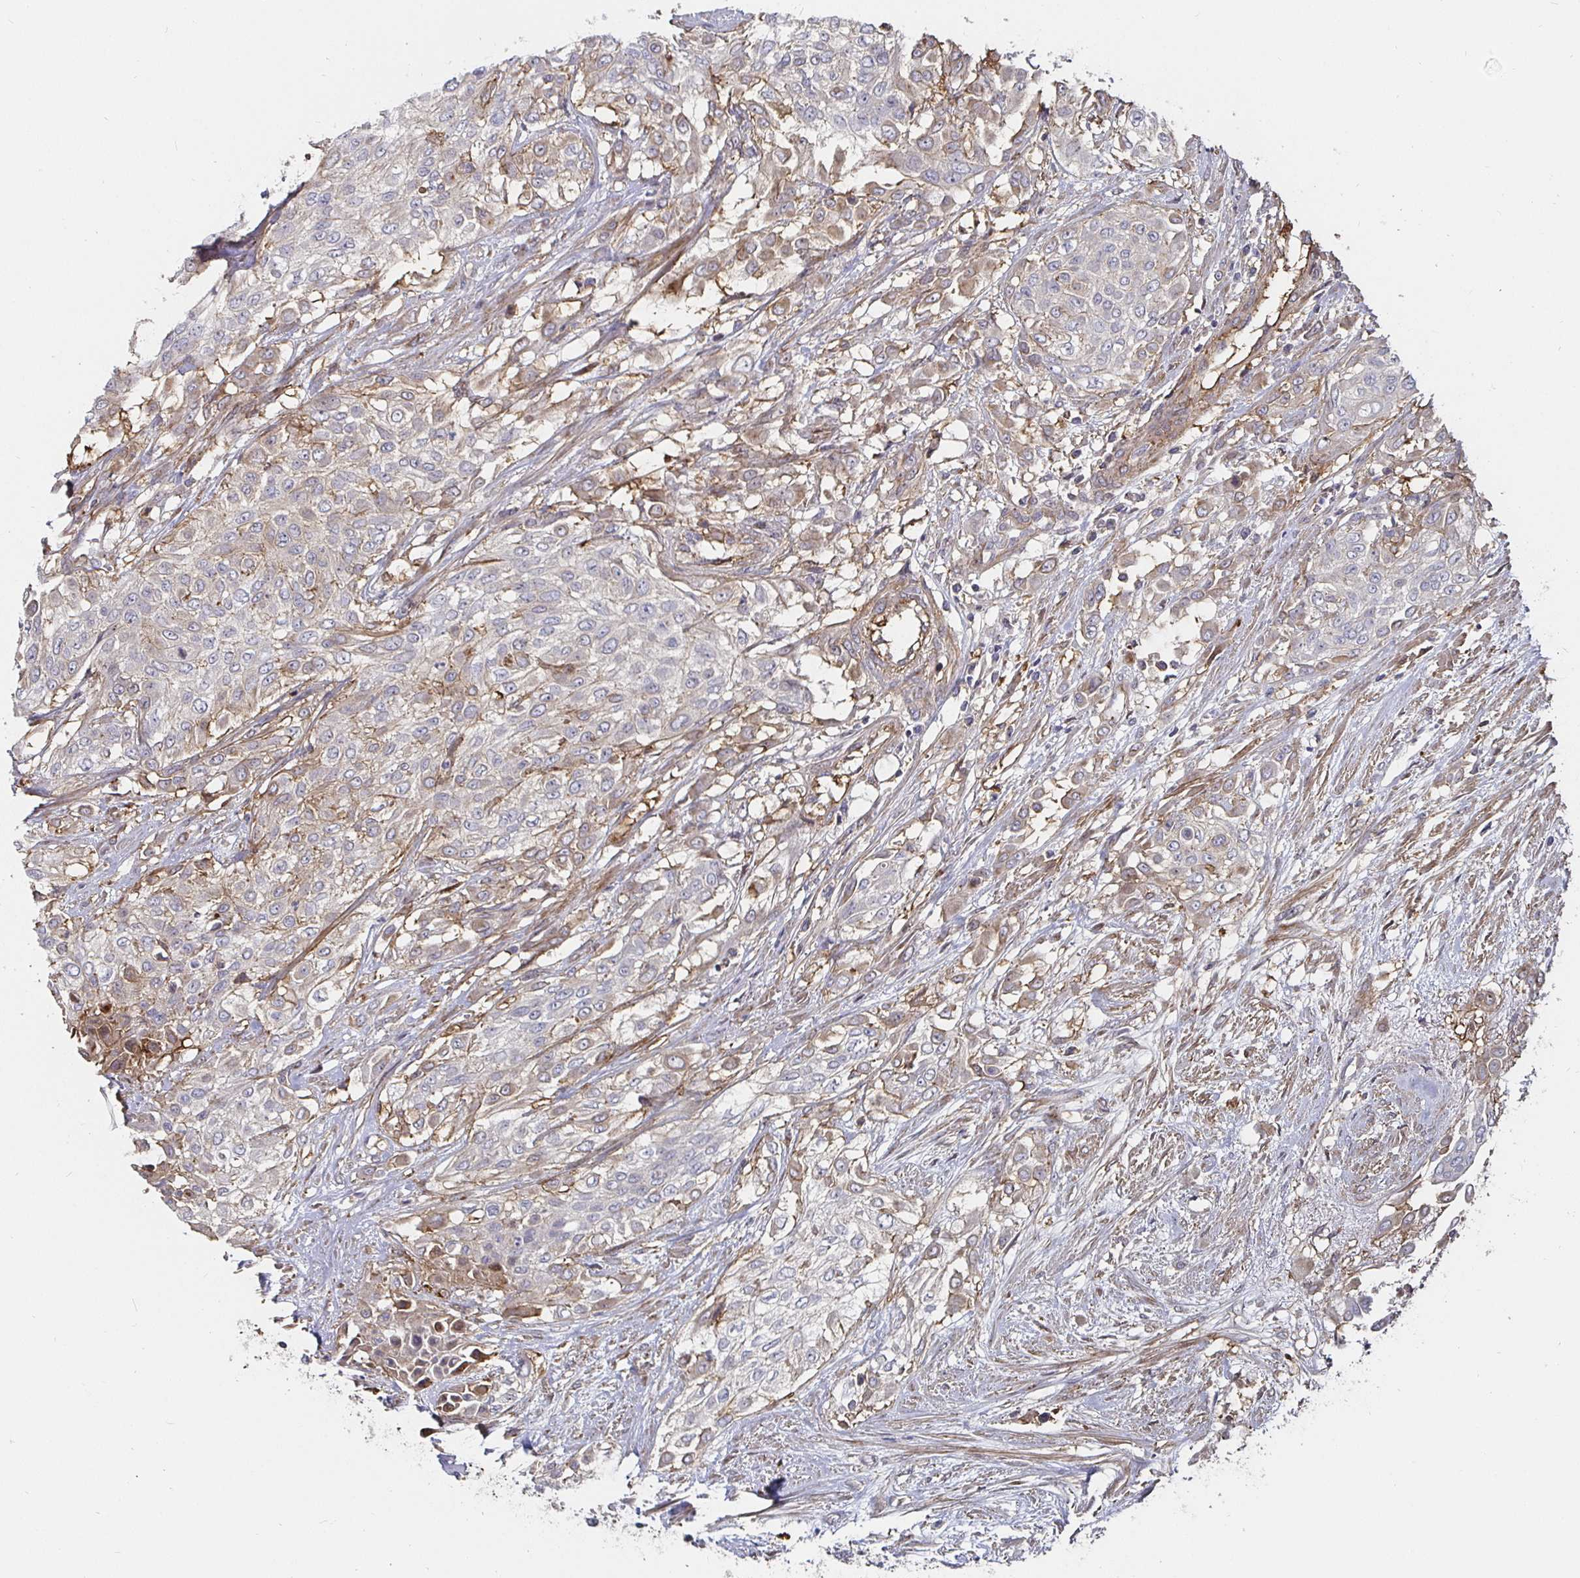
{"staining": {"intensity": "weak", "quantity": "<25%", "location": "cytoplasmic/membranous"}, "tissue": "urothelial cancer", "cell_type": "Tumor cells", "image_type": "cancer", "snomed": [{"axis": "morphology", "description": "Urothelial carcinoma, High grade"}, {"axis": "topography", "description": "Urinary bladder"}], "caption": "Micrograph shows no protein positivity in tumor cells of high-grade urothelial carcinoma tissue.", "gene": "GJA4", "patient": {"sex": "male", "age": 57}}